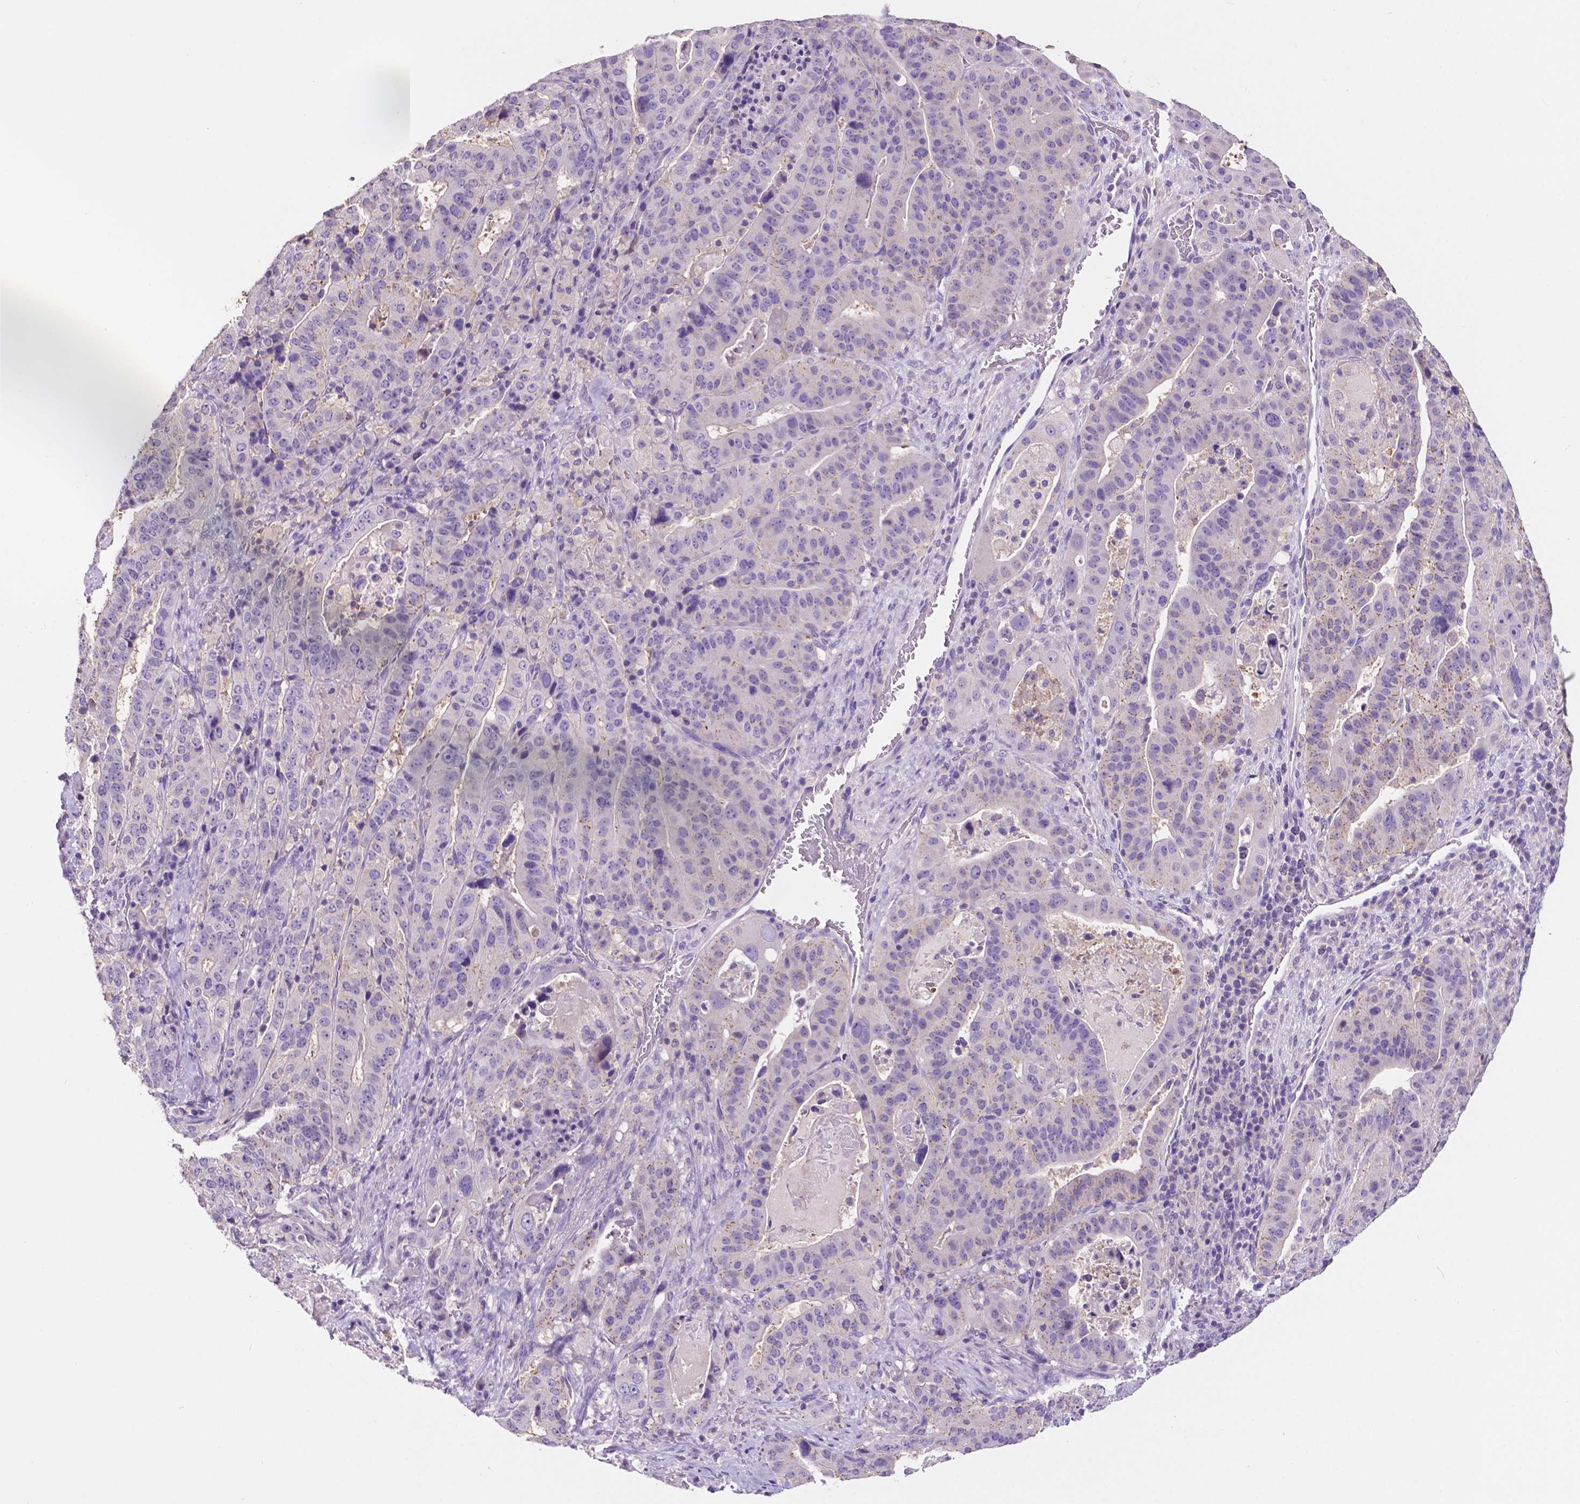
{"staining": {"intensity": "weak", "quantity": "<25%", "location": "cytoplasmic/membranous"}, "tissue": "stomach cancer", "cell_type": "Tumor cells", "image_type": "cancer", "snomed": [{"axis": "morphology", "description": "Adenocarcinoma, NOS"}, {"axis": "topography", "description": "Stomach"}], "caption": "Protein analysis of stomach adenocarcinoma displays no significant expression in tumor cells.", "gene": "PRPS2", "patient": {"sex": "male", "age": 48}}